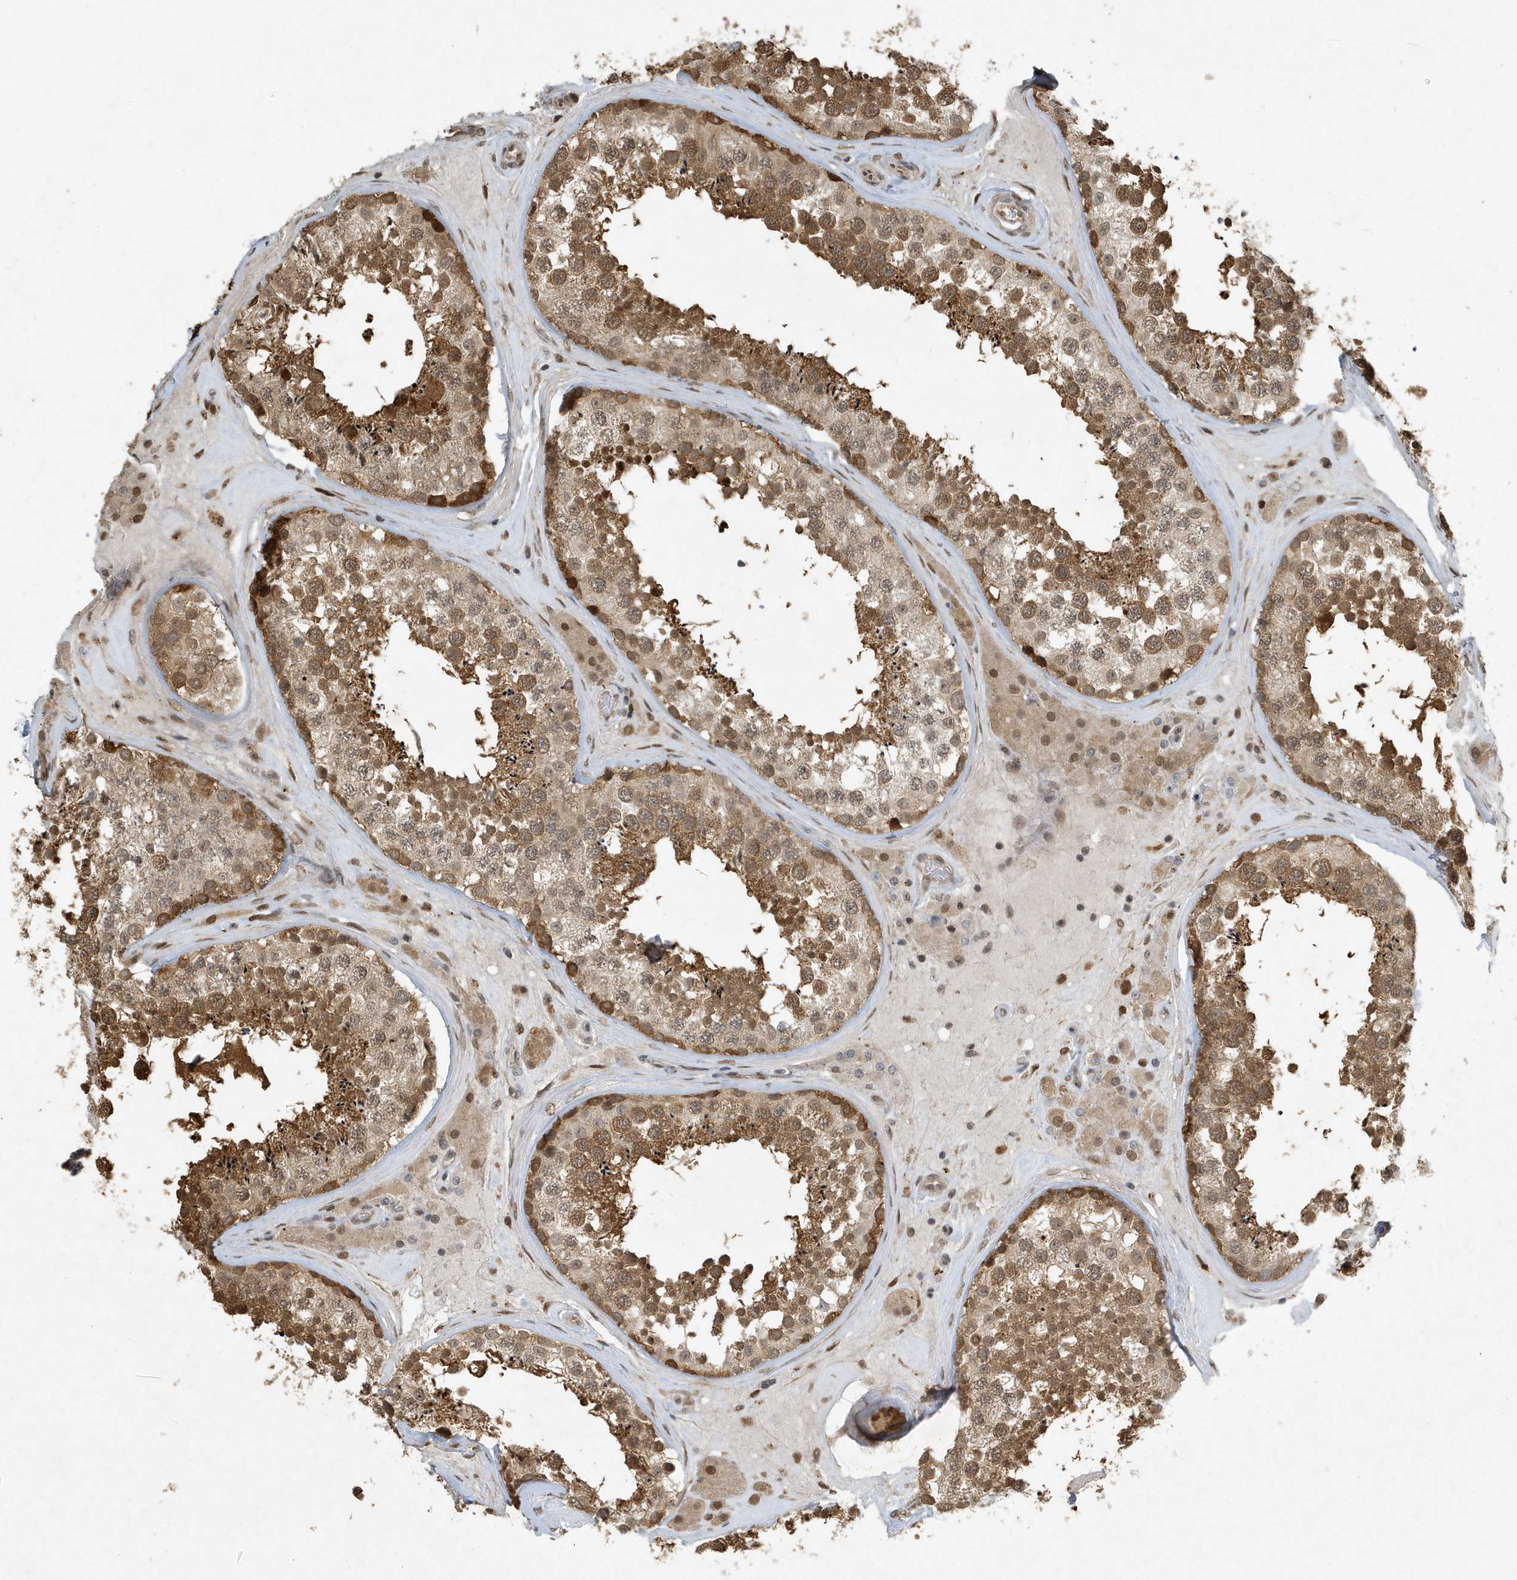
{"staining": {"intensity": "moderate", "quantity": ">75%", "location": "cytoplasmic/membranous"}, "tissue": "testis", "cell_type": "Cells in seminiferous ducts", "image_type": "normal", "snomed": [{"axis": "morphology", "description": "Normal tissue, NOS"}, {"axis": "topography", "description": "Testis"}], "caption": "The immunohistochemical stain highlights moderate cytoplasmic/membranous staining in cells in seminiferous ducts of normal testis.", "gene": "HSPA1A", "patient": {"sex": "male", "age": 46}}